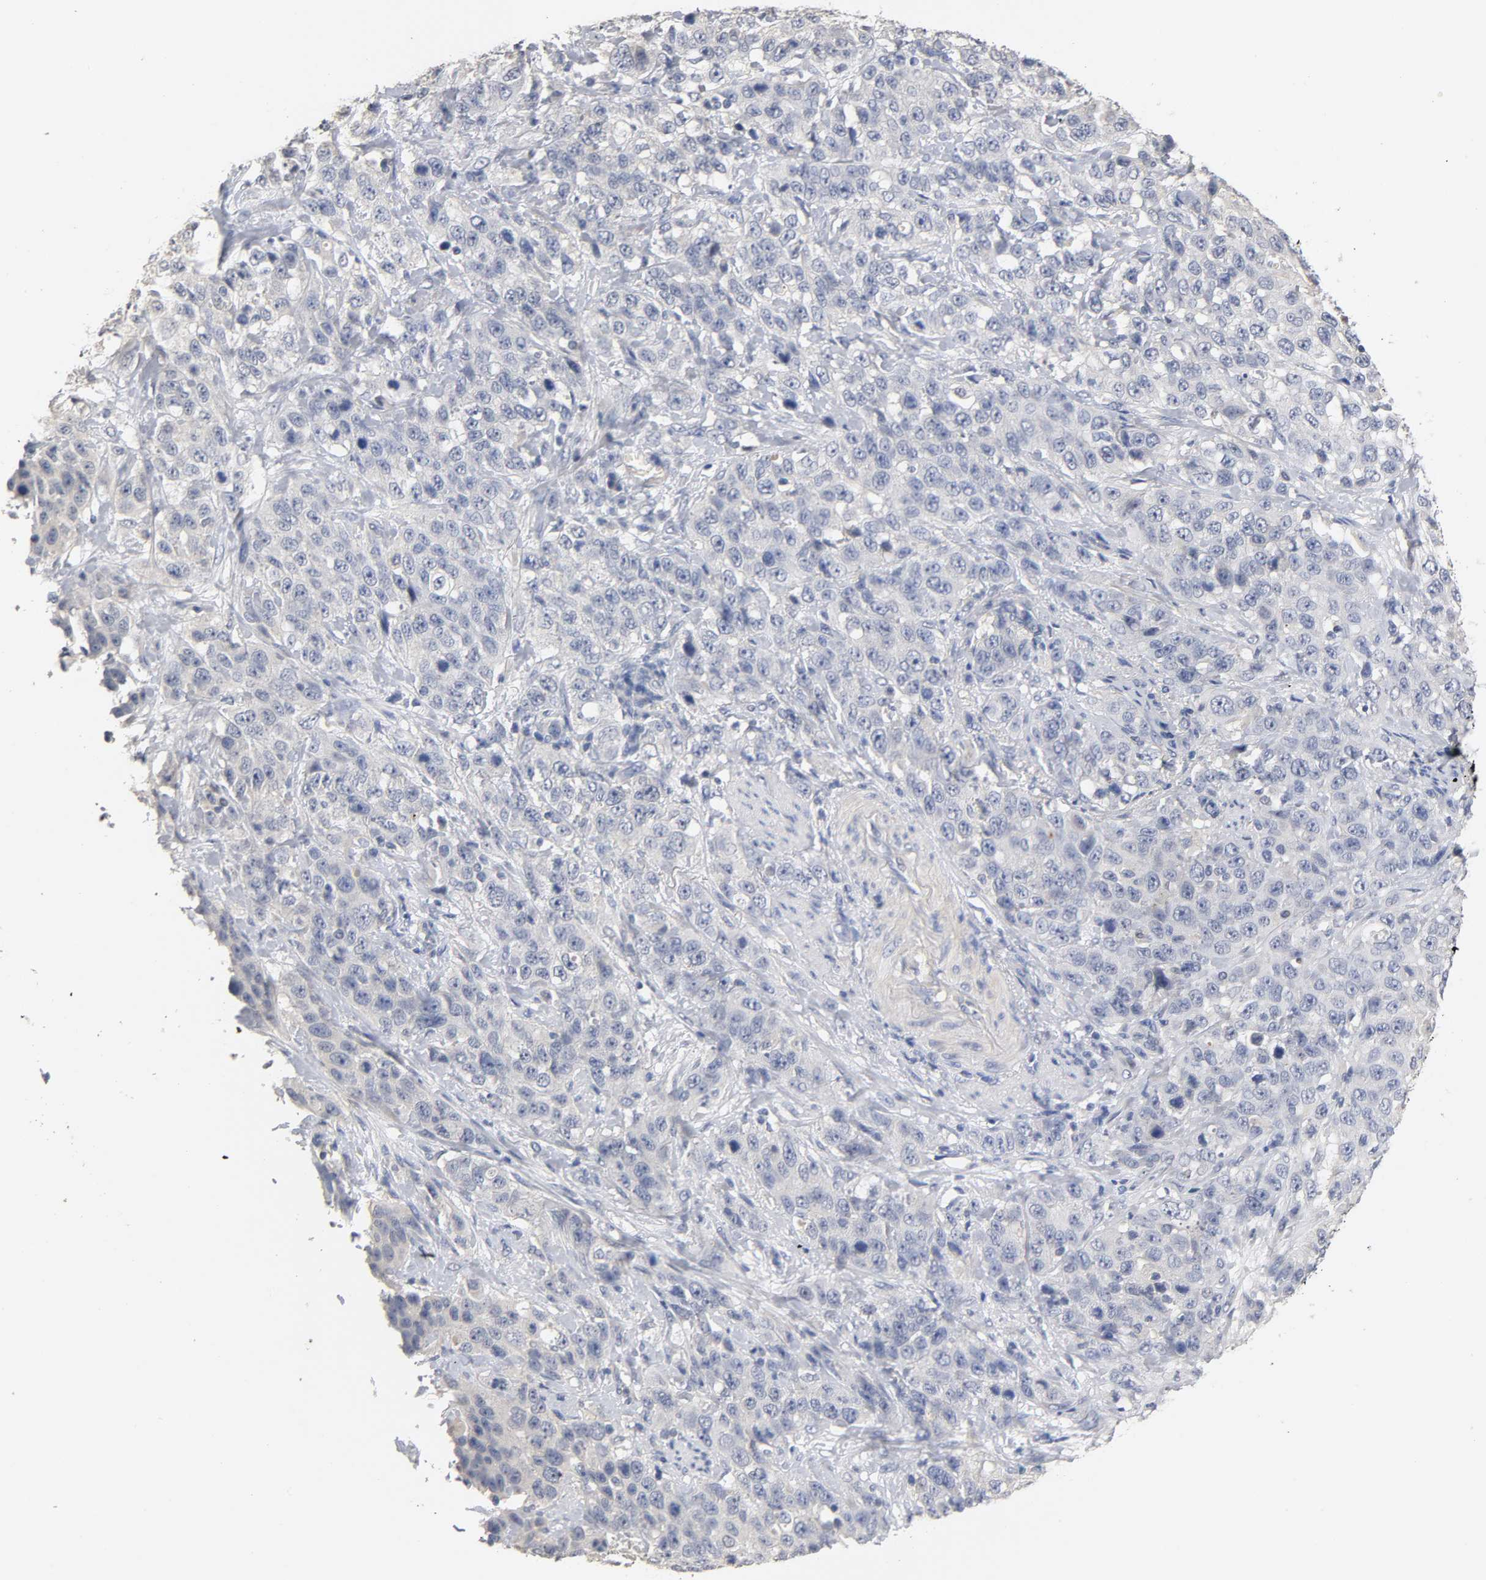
{"staining": {"intensity": "negative", "quantity": "none", "location": "none"}, "tissue": "stomach cancer", "cell_type": "Tumor cells", "image_type": "cancer", "snomed": [{"axis": "morphology", "description": "Normal tissue, NOS"}, {"axis": "morphology", "description": "Adenocarcinoma, NOS"}, {"axis": "topography", "description": "Stomach"}], "caption": "DAB (3,3'-diaminobenzidine) immunohistochemical staining of stomach cancer shows no significant expression in tumor cells.", "gene": "OVOL1", "patient": {"sex": "male", "age": 48}}